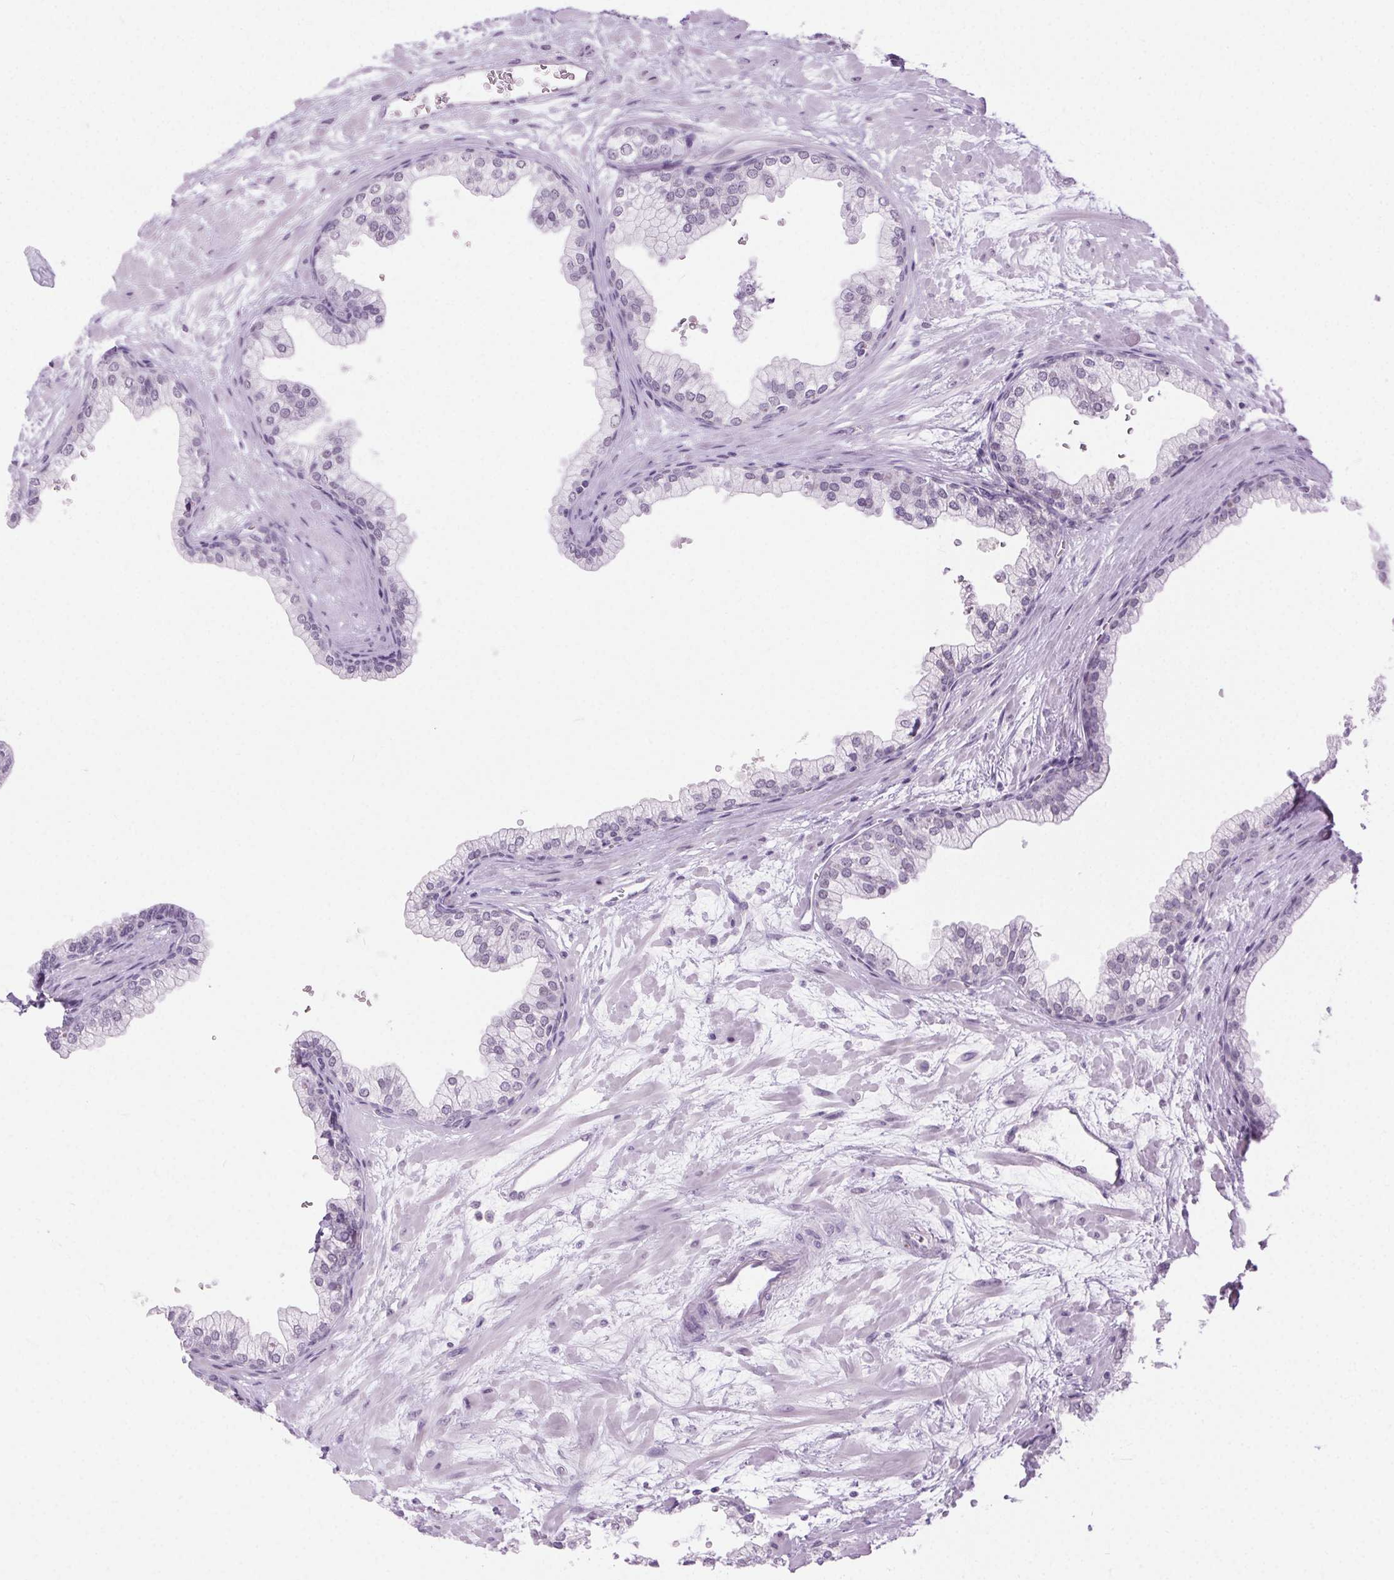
{"staining": {"intensity": "negative", "quantity": "none", "location": "none"}, "tissue": "prostate", "cell_type": "Glandular cells", "image_type": "normal", "snomed": [{"axis": "morphology", "description": "Normal tissue, NOS"}, {"axis": "topography", "description": "Prostate"}, {"axis": "topography", "description": "Peripheral nerve tissue"}], "caption": "This micrograph is of unremarkable prostate stained with immunohistochemistry to label a protein in brown with the nuclei are counter-stained blue. There is no positivity in glandular cells.", "gene": "BEND2", "patient": {"sex": "male", "age": 61}}